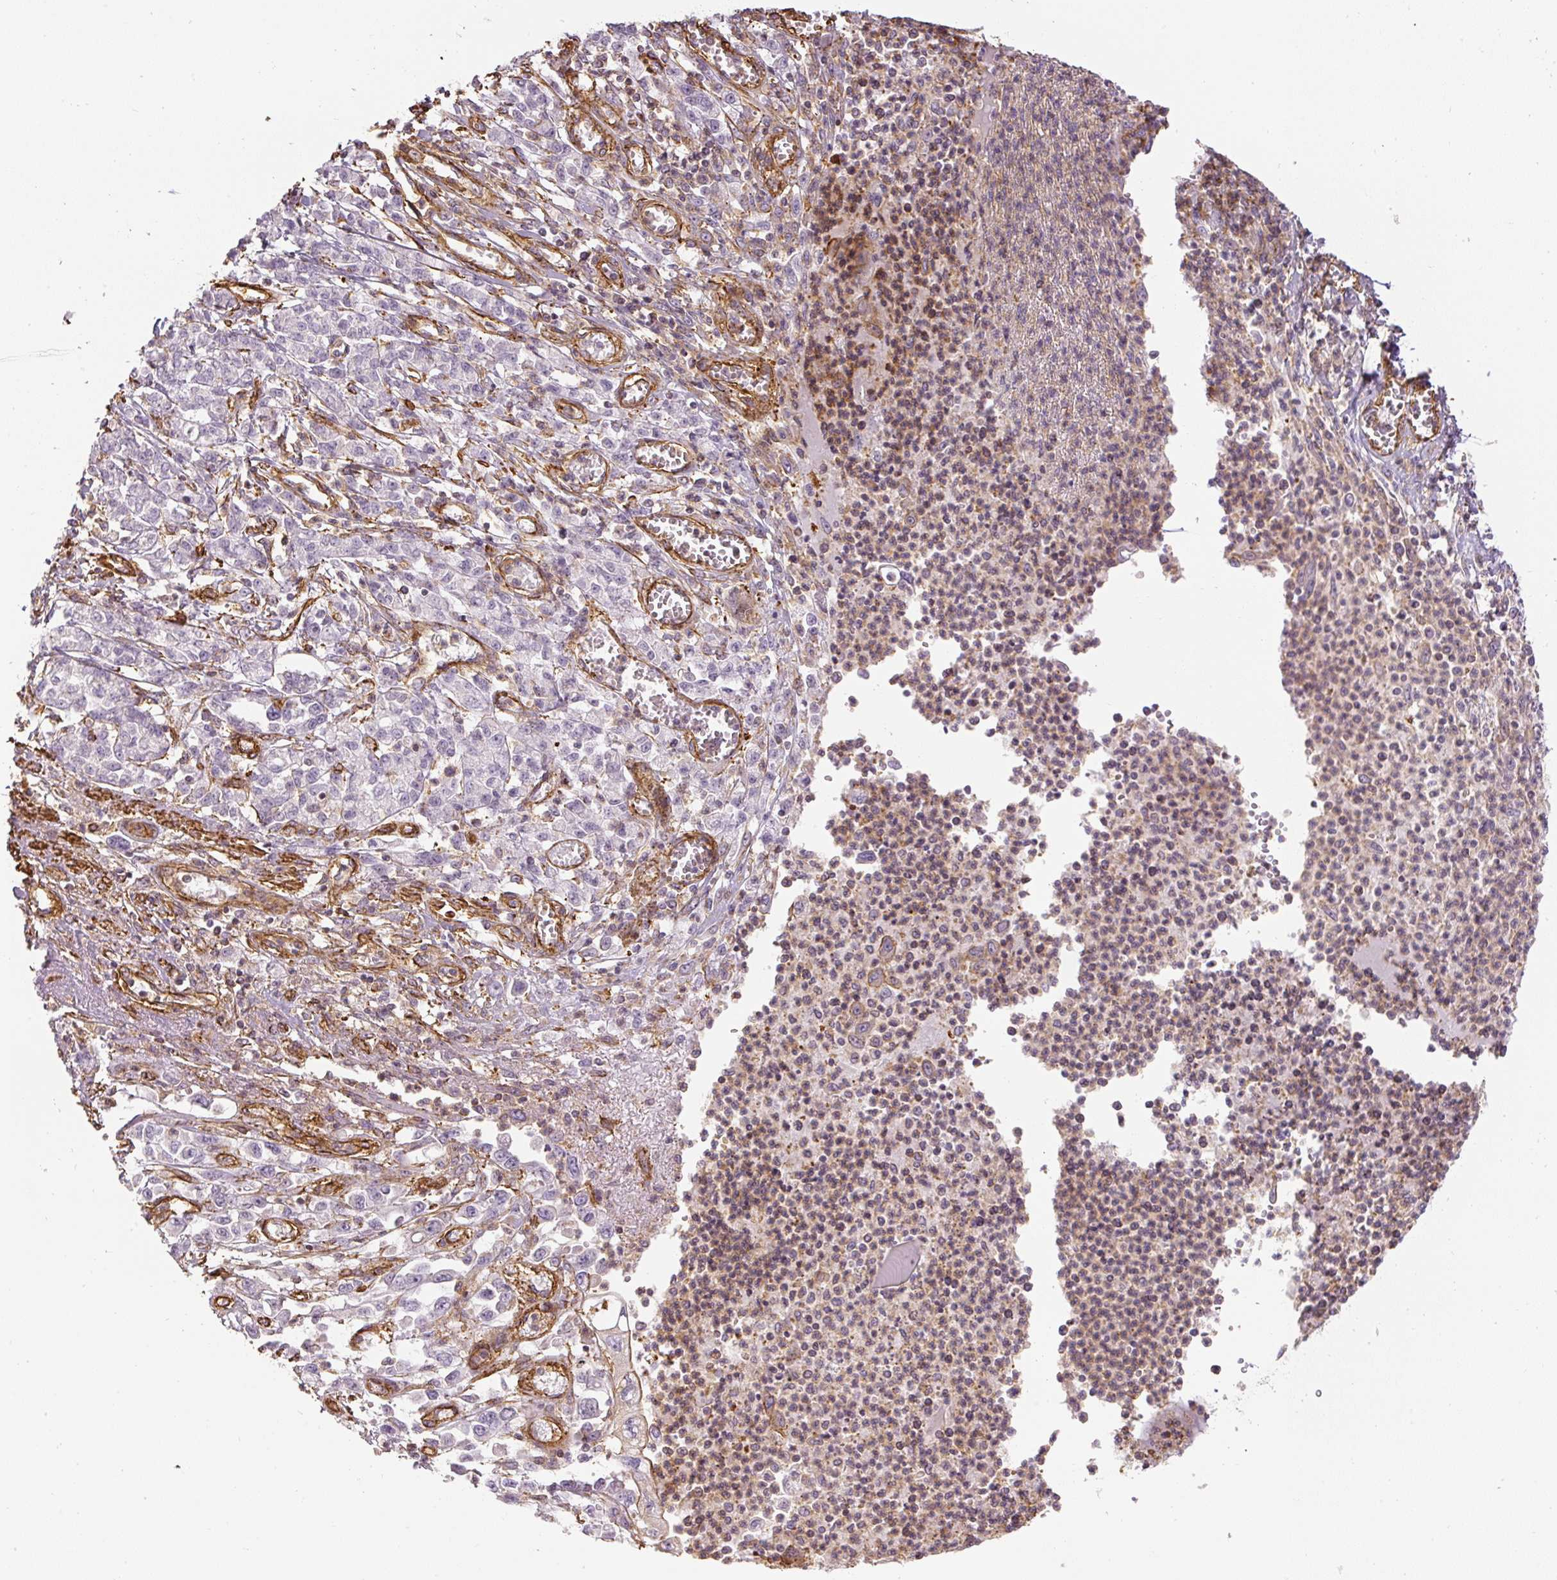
{"staining": {"intensity": "negative", "quantity": "none", "location": "none"}, "tissue": "stomach cancer", "cell_type": "Tumor cells", "image_type": "cancer", "snomed": [{"axis": "morphology", "description": "Adenocarcinoma, NOS"}, {"axis": "topography", "description": "Stomach"}], "caption": "IHC of human stomach cancer exhibits no staining in tumor cells.", "gene": "MYL12A", "patient": {"sex": "female", "age": 76}}